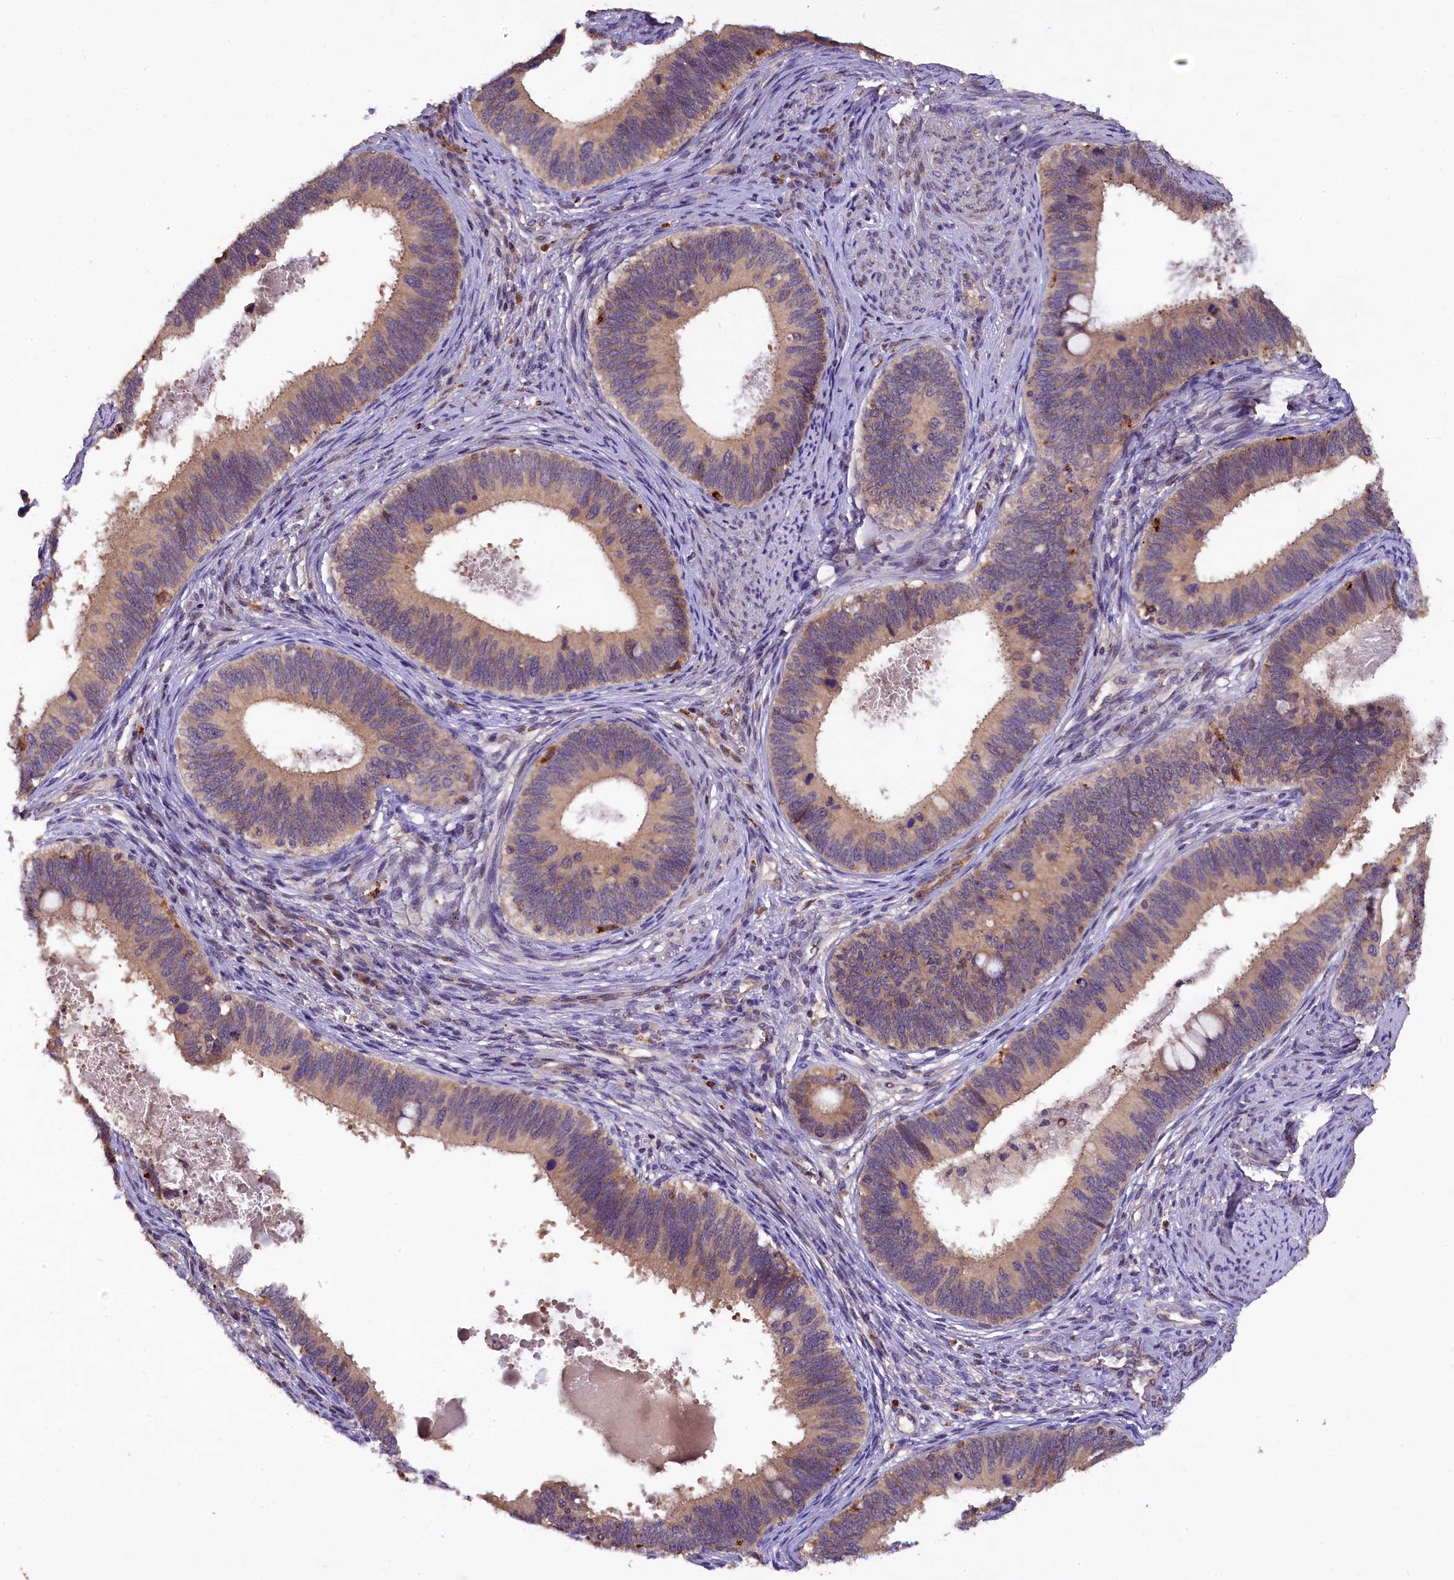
{"staining": {"intensity": "moderate", "quantity": "25%-75%", "location": "cytoplasmic/membranous"}, "tissue": "cervical cancer", "cell_type": "Tumor cells", "image_type": "cancer", "snomed": [{"axis": "morphology", "description": "Adenocarcinoma, NOS"}, {"axis": "topography", "description": "Cervix"}], "caption": "DAB (3,3'-diaminobenzidine) immunohistochemical staining of adenocarcinoma (cervical) reveals moderate cytoplasmic/membranous protein staining in approximately 25%-75% of tumor cells. The staining was performed using DAB, with brown indicating positive protein expression. Nuclei are stained blue with hematoxylin.", "gene": "PLXNB1", "patient": {"sex": "female", "age": 42}}